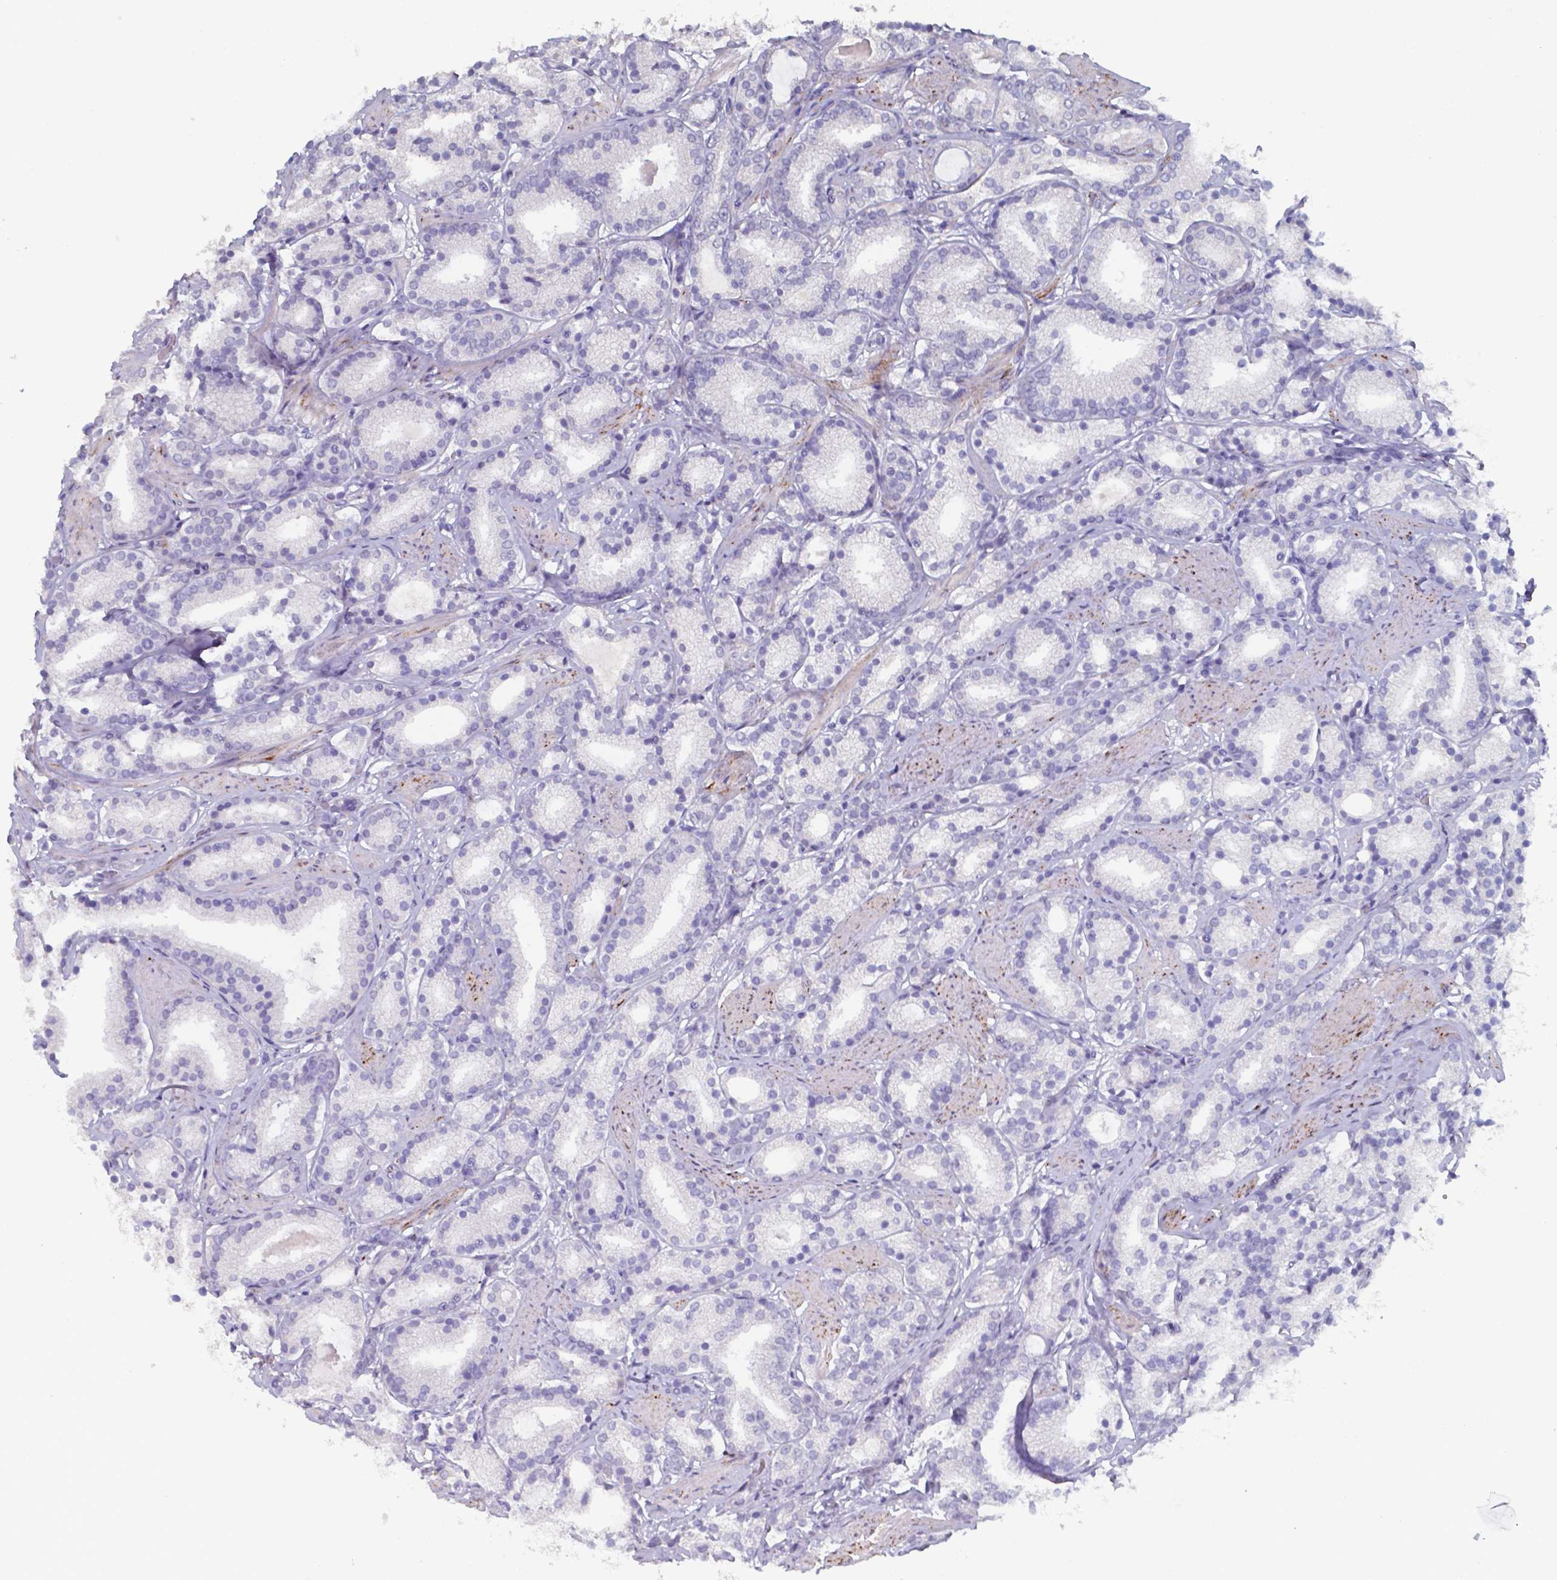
{"staining": {"intensity": "negative", "quantity": "none", "location": "none"}, "tissue": "prostate cancer", "cell_type": "Tumor cells", "image_type": "cancer", "snomed": [{"axis": "morphology", "description": "Adenocarcinoma, High grade"}, {"axis": "topography", "description": "Prostate"}], "caption": "A micrograph of prostate cancer stained for a protein exhibits no brown staining in tumor cells.", "gene": "PLA2R1", "patient": {"sex": "male", "age": 63}}